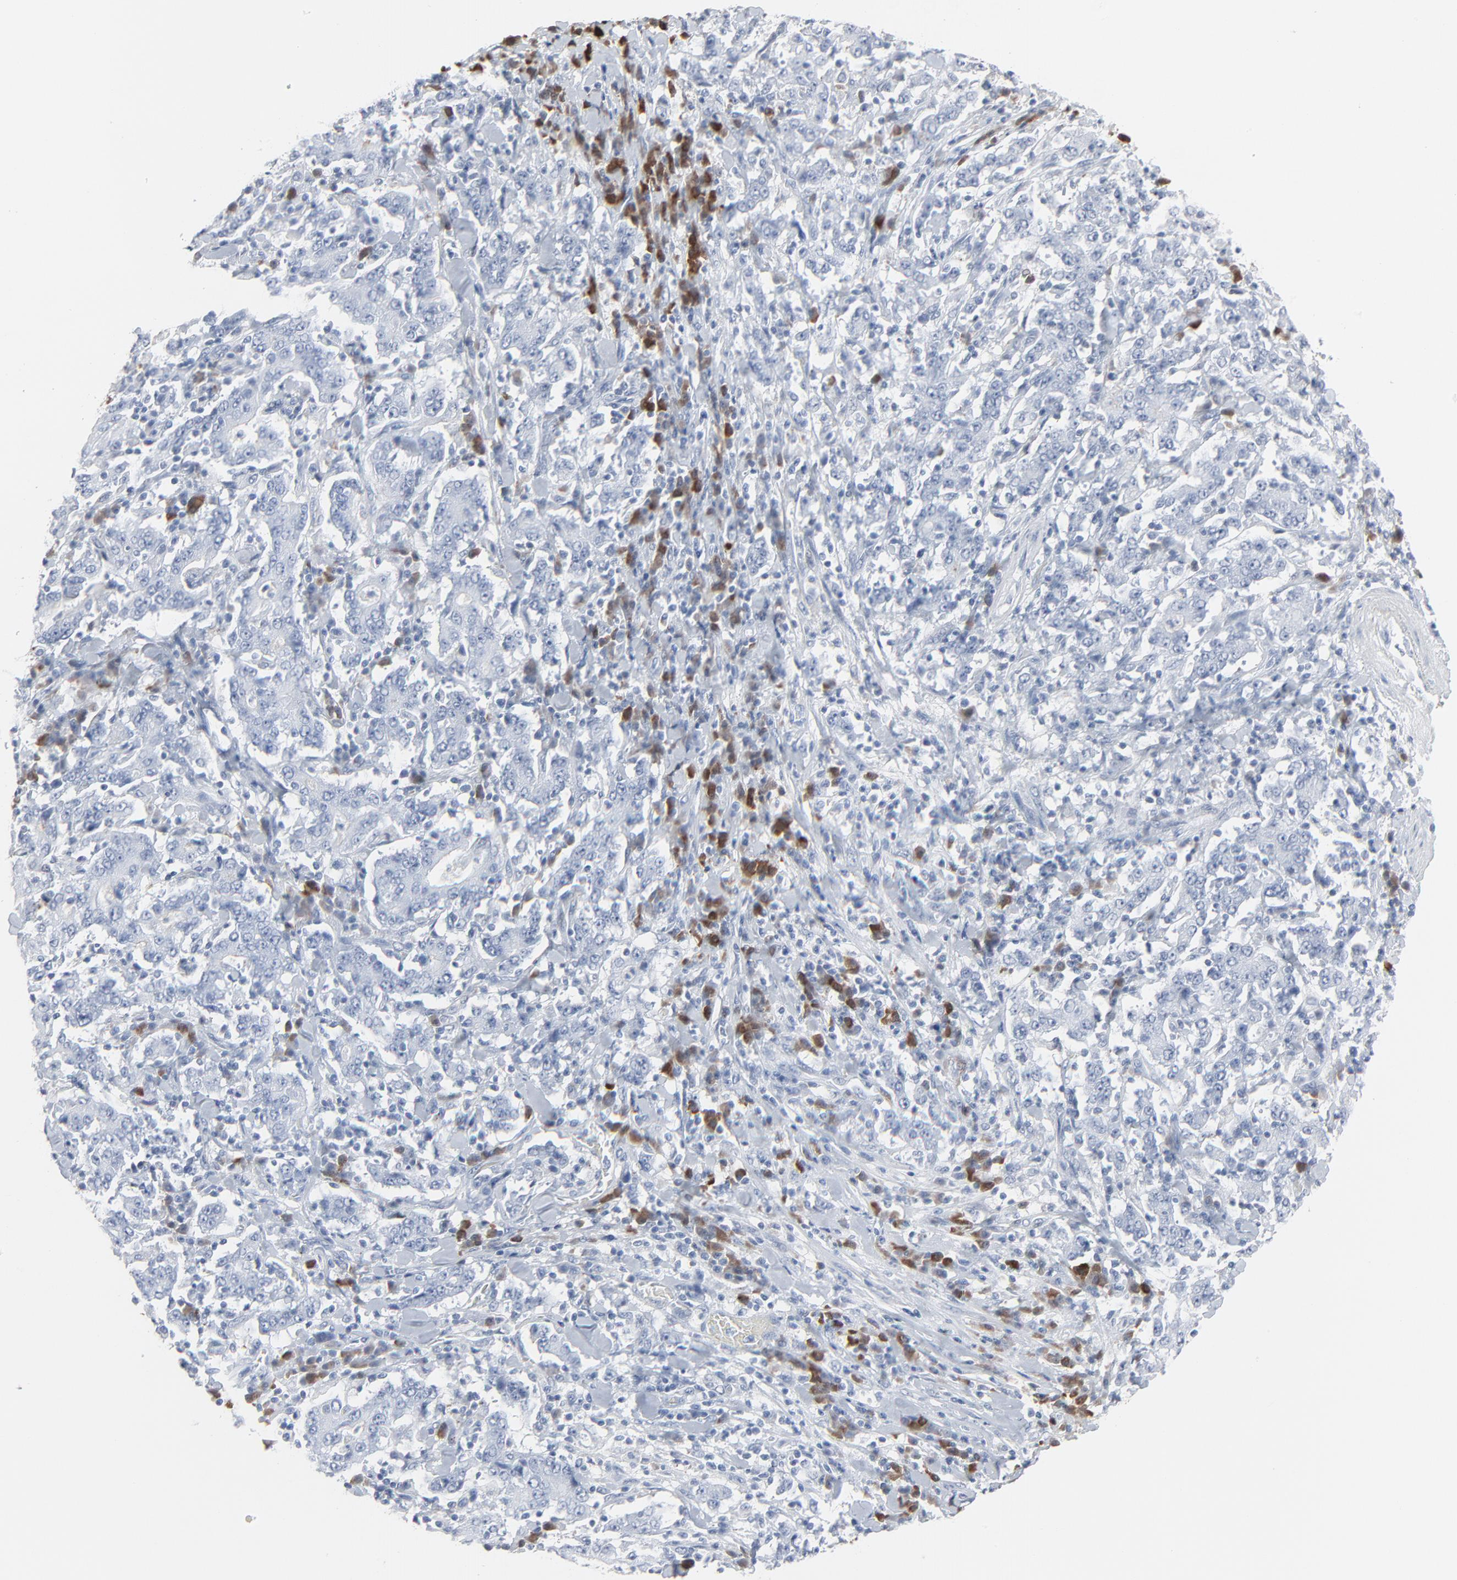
{"staining": {"intensity": "negative", "quantity": "none", "location": "none"}, "tissue": "stomach cancer", "cell_type": "Tumor cells", "image_type": "cancer", "snomed": [{"axis": "morphology", "description": "Normal tissue, NOS"}, {"axis": "morphology", "description": "Adenocarcinoma, NOS"}, {"axis": "topography", "description": "Stomach, upper"}, {"axis": "topography", "description": "Stomach"}], "caption": "DAB (3,3'-diaminobenzidine) immunohistochemical staining of human adenocarcinoma (stomach) displays no significant positivity in tumor cells.", "gene": "PHGDH", "patient": {"sex": "male", "age": 59}}